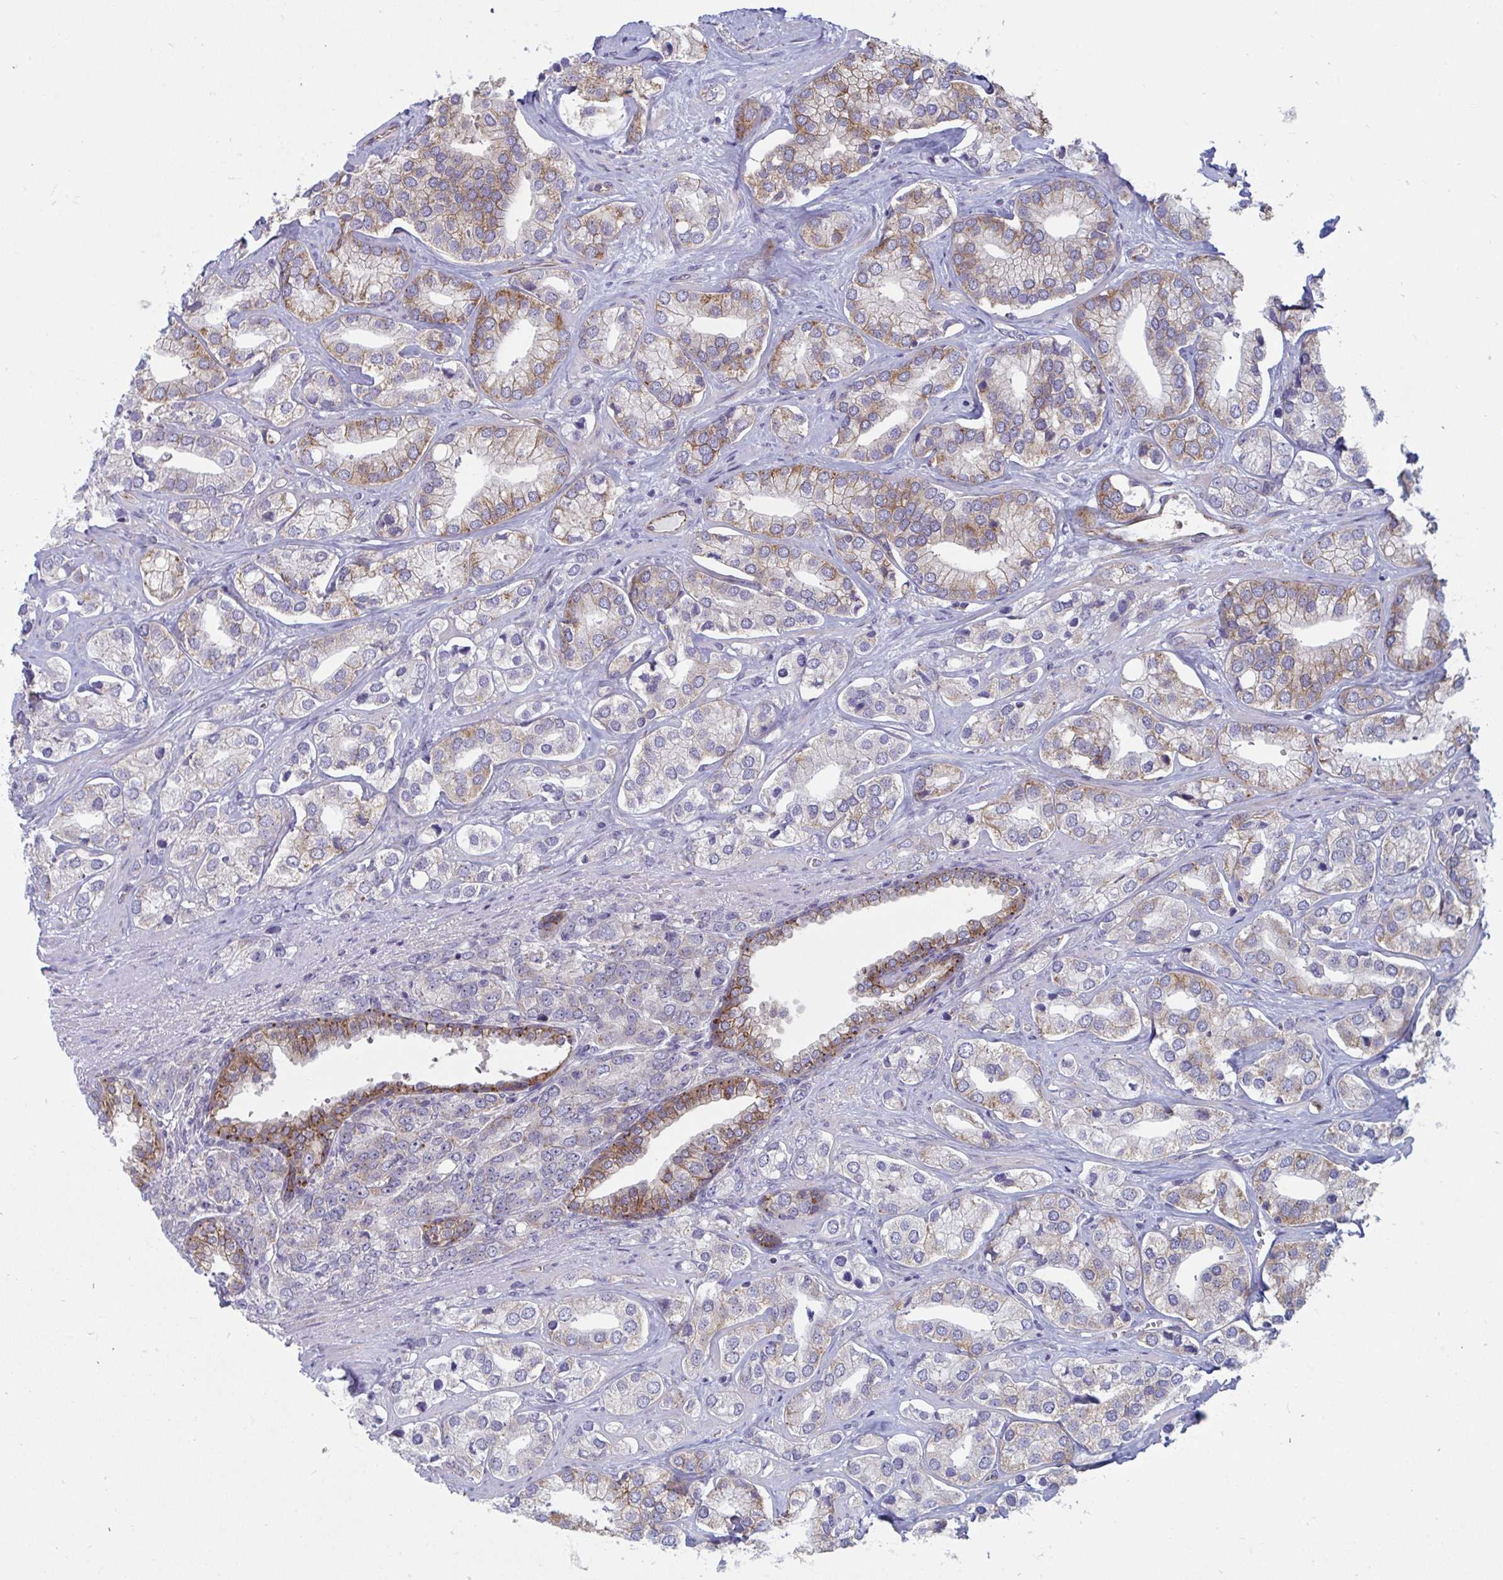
{"staining": {"intensity": "moderate", "quantity": "25%-75%", "location": "cytoplasmic/membranous"}, "tissue": "prostate cancer", "cell_type": "Tumor cells", "image_type": "cancer", "snomed": [{"axis": "morphology", "description": "Adenocarcinoma, High grade"}, {"axis": "topography", "description": "Prostate"}], "caption": "Prostate cancer (adenocarcinoma (high-grade)) stained for a protein reveals moderate cytoplasmic/membranous positivity in tumor cells. Nuclei are stained in blue.", "gene": "SLC9A6", "patient": {"sex": "male", "age": 58}}